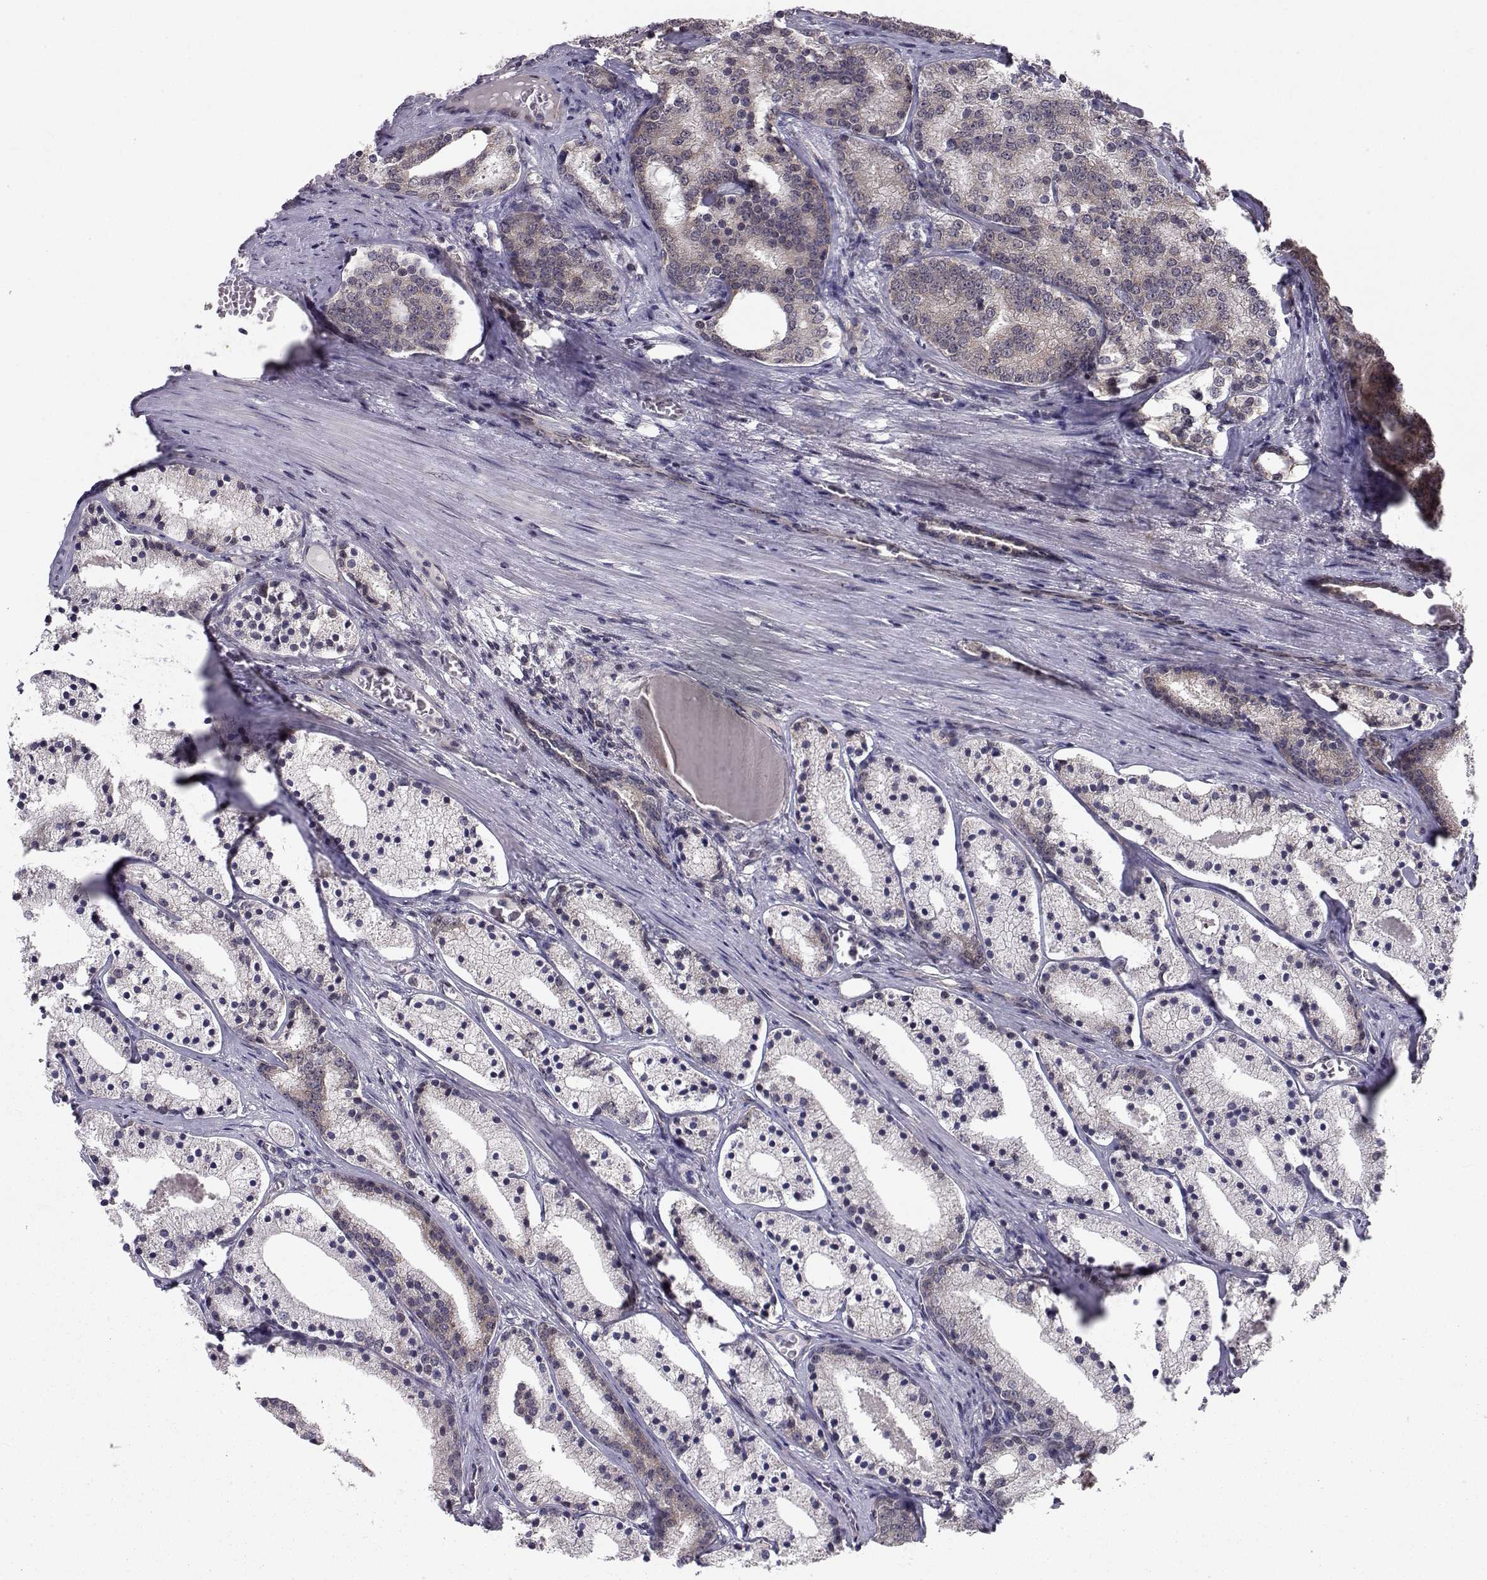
{"staining": {"intensity": "negative", "quantity": "none", "location": "none"}, "tissue": "prostate cancer", "cell_type": "Tumor cells", "image_type": "cancer", "snomed": [{"axis": "morphology", "description": "Adenocarcinoma, NOS"}, {"axis": "topography", "description": "Prostate"}], "caption": "This histopathology image is of prostate cancer (adenocarcinoma) stained with IHC to label a protein in brown with the nuclei are counter-stained blue. There is no positivity in tumor cells.", "gene": "PKN2", "patient": {"sex": "male", "age": 69}}